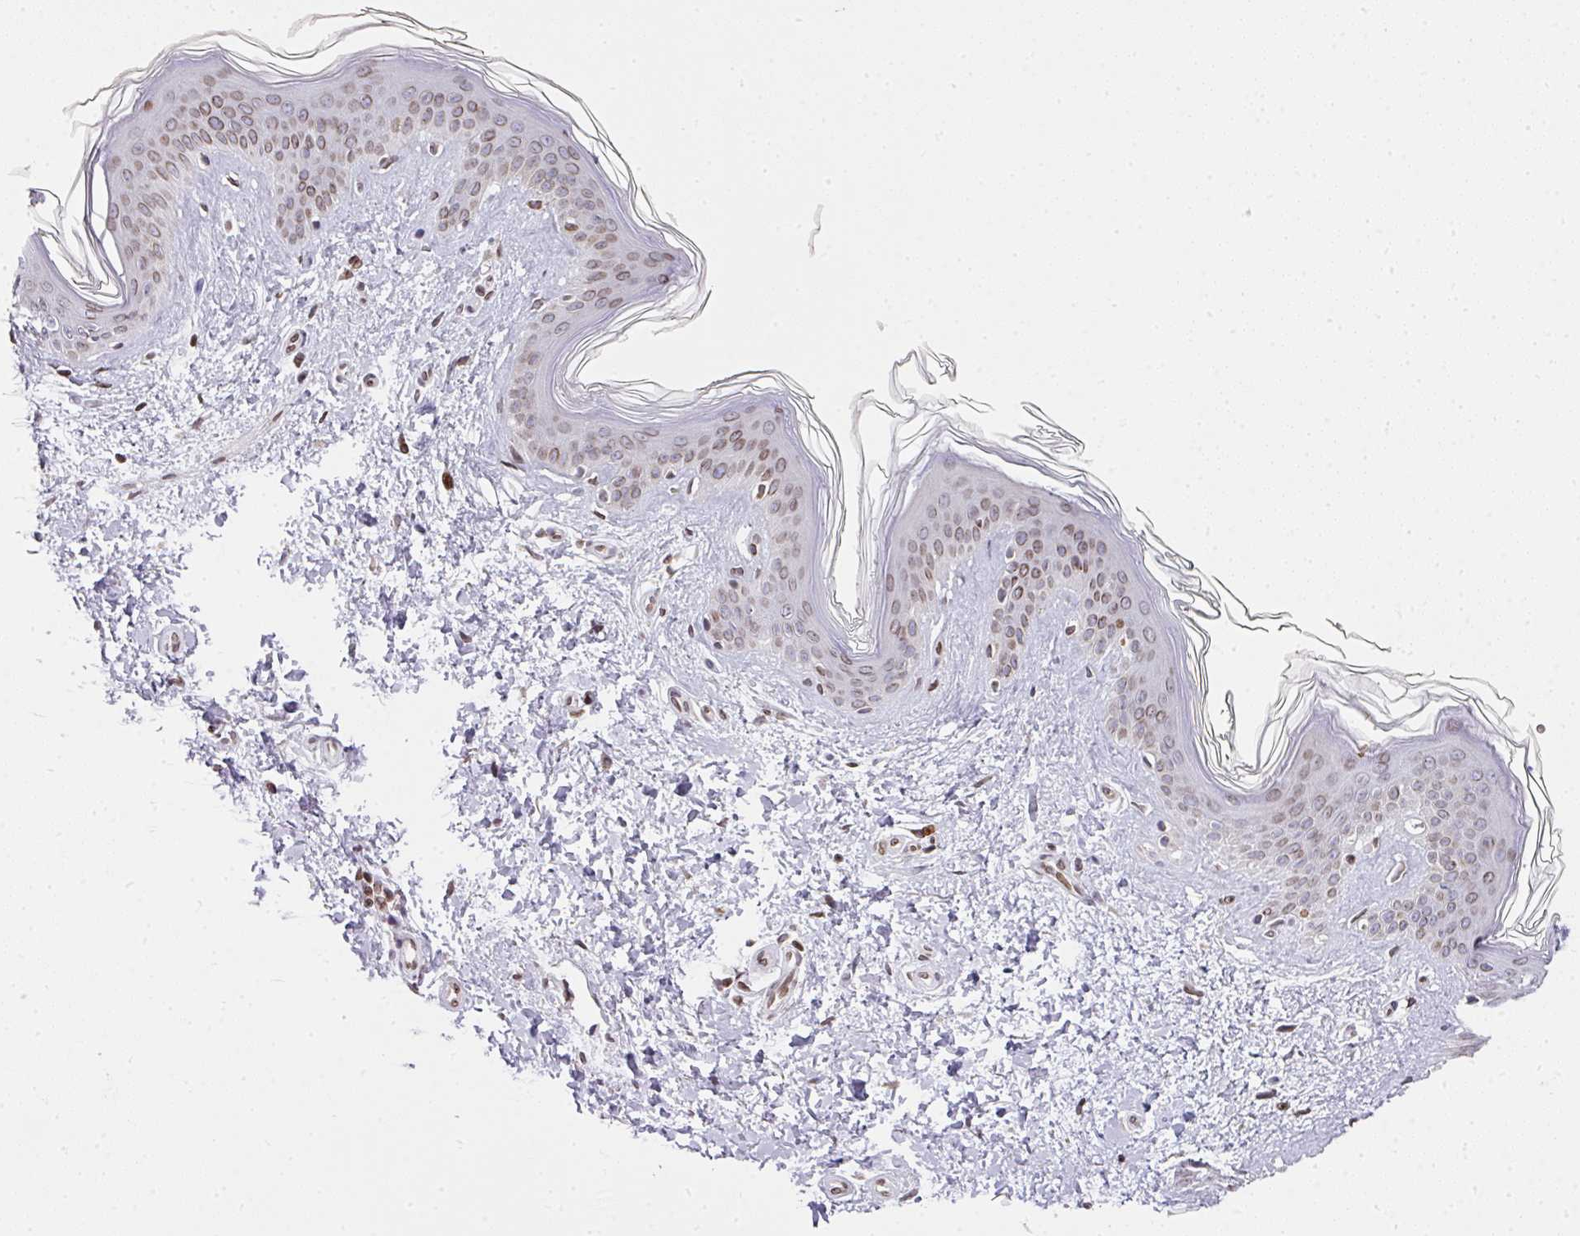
{"staining": {"intensity": "weak", "quantity": "25%-75%", "location": "nuclear"}, "tissue": "skin", "cell_type": "Fibroblasts", "image_type": "normal", "snomed": [{"axis": "morphology", "description": "Normal tissue, NOS"}, {"axis": "topography", "description": "Skin"}], "caption": "High-power microscopy captured an IHC photomicrograph of unremarkable skin, revealing weak nuclear expression in about 25%-75% of fibroblasts. (brown staining indicates protein expression, while blue staining denotes nuclei).", "gene": "PLK1", "patient": {"sex": "female", "age": 41}}